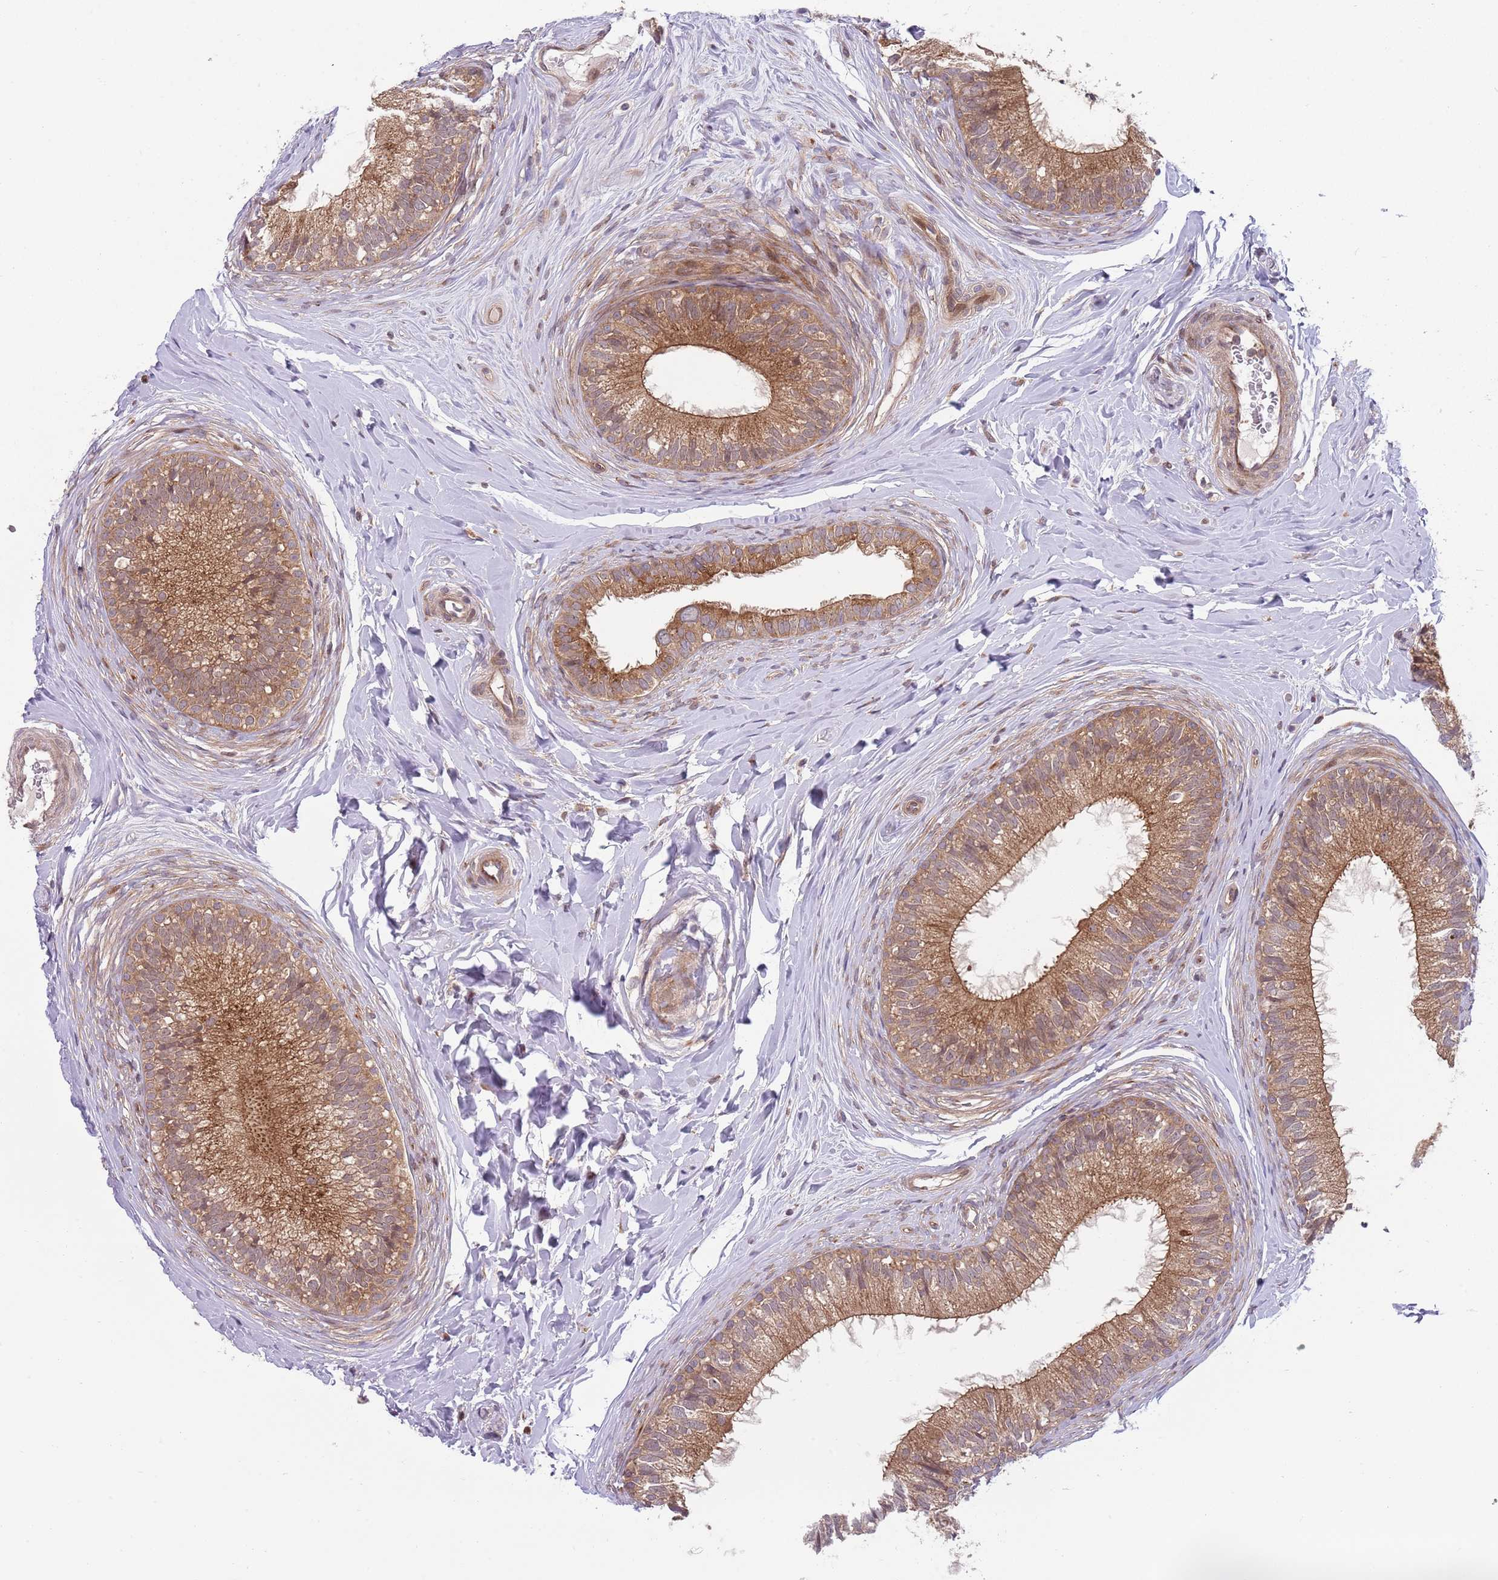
{"staining": {"intensity": "moderate", "quantity": ">75%", "location": "cytoplasmic/membranous"}, "tissue": "epididymis", "cell_type": "Glandular cells", "image_type": "normal", "snomed": [{"axis": "morphology", "description": "Normal tissue, NOS"}, {"axis": "topography", "description": "Epididymis"}], "caption": "A histopathology image of human epididymis stained for a protein reveals moderate cytoplasmic/membranous brown staining in glandular cells. The staining was performed using DAB, with brown indicating positive protein expression. Nuclei are stained blue with hematoxylin.", "gene": "GGA1", "patient": {"sex": "male", "age": 33}}